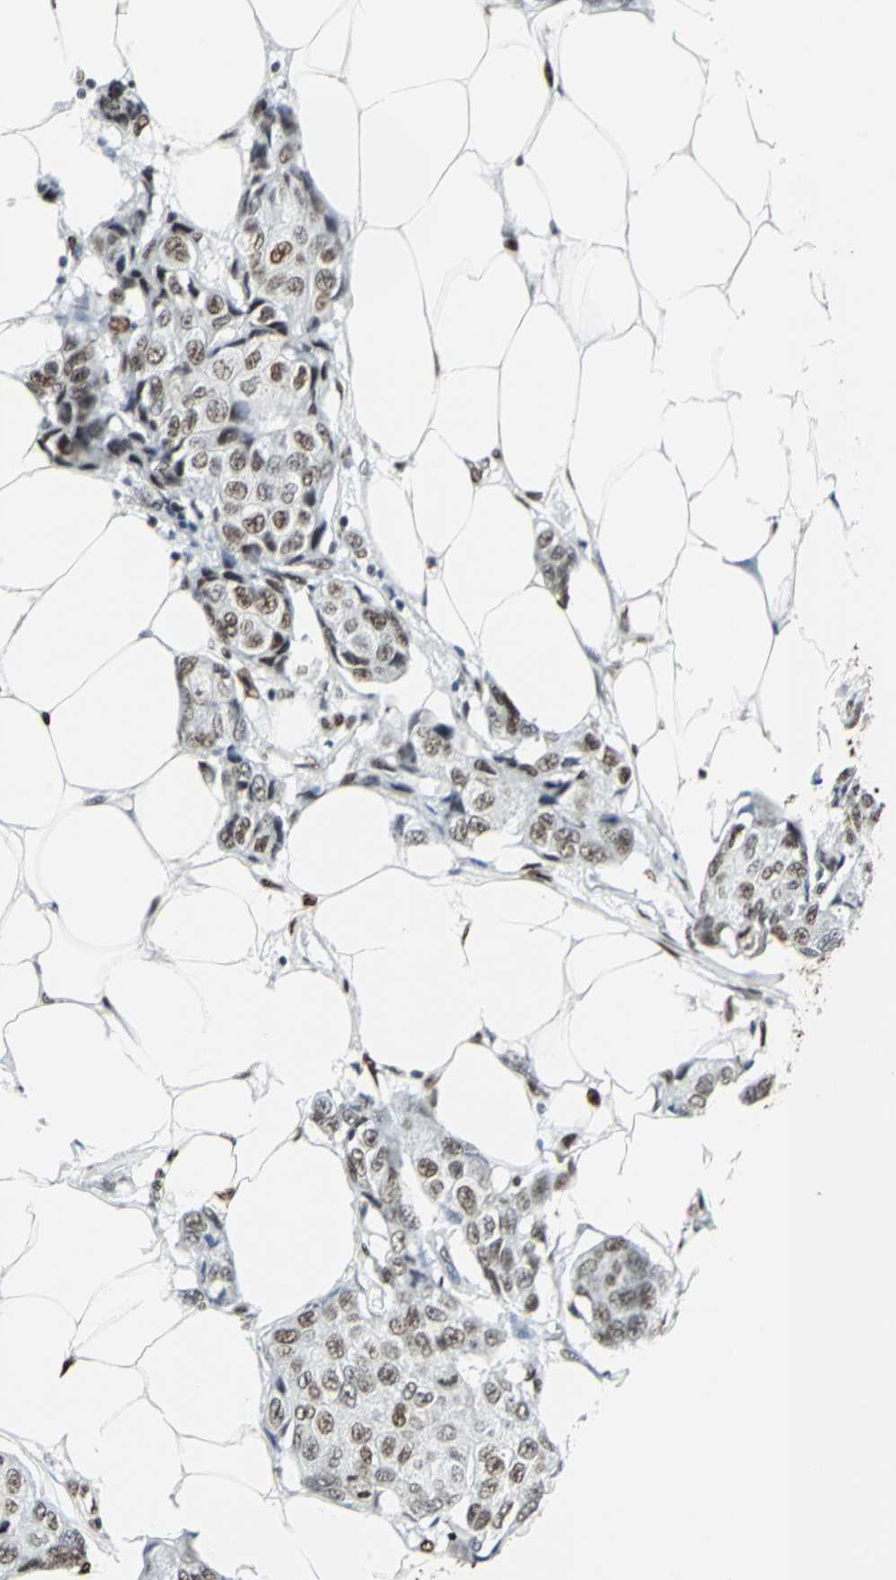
{"staining": {"intensity": "moderate", "quantity": ">75%", "location": "nuclear"}, "tissue": "breast cancer", "cell_type": "Tumor cells", "image_type": "cancer", "snomed": [{"axis": "morphology", "description": "Duct carcinoma"}, {"axis": "topography", "description": "Breast"}], "caption": "Protein expression analysis of intraductal carcinoma (breast) exhibits moderate nuclear staining in about >75% of tumor cells.", "gene": "HDAC2", "patient": {"sex": "female", "age": 80}}